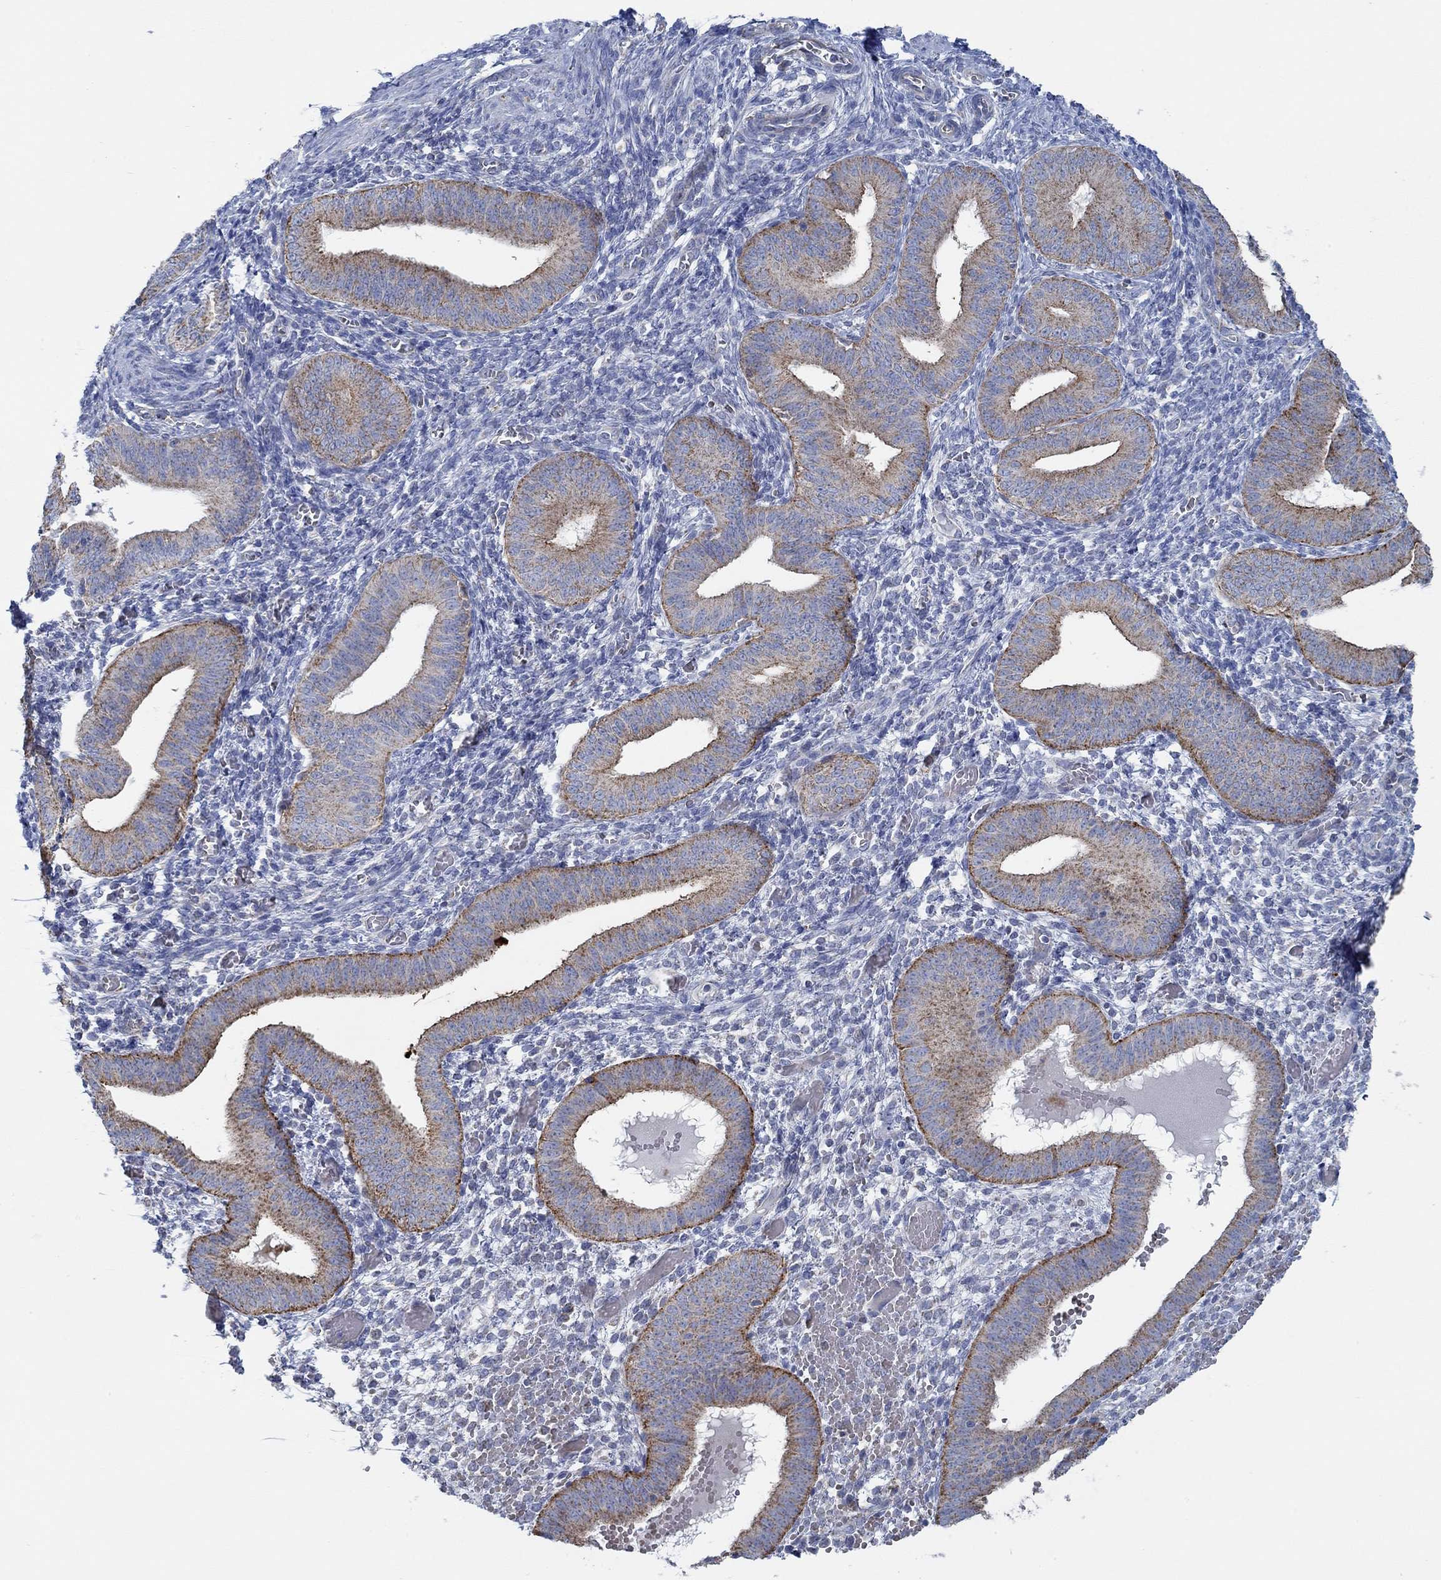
{"staining": {"intensity": "negative", "quantity": "none", "location": "none"}, "tissue": "endometrium", "cell_type": "Cells in endometrial stroma", "image_type": "normal", "snomed": [{"axis": "morphology", "description": "Normal tissue, NOS"}, {"axis": "topography", "description": "Endometrium"}], "caption": "Immunohistochemical staining of benign endometrium displays no significant staining in cells in endometrial stroma. (Stains: DAB (3,3'-diaminobenzidine) immunohistochemistry with hematoxylin counter stain, Microscopy: brightfield microscopy at high magnification).", "gene": "GLOD5", "patient": {"sex": "female", "age": 42}}